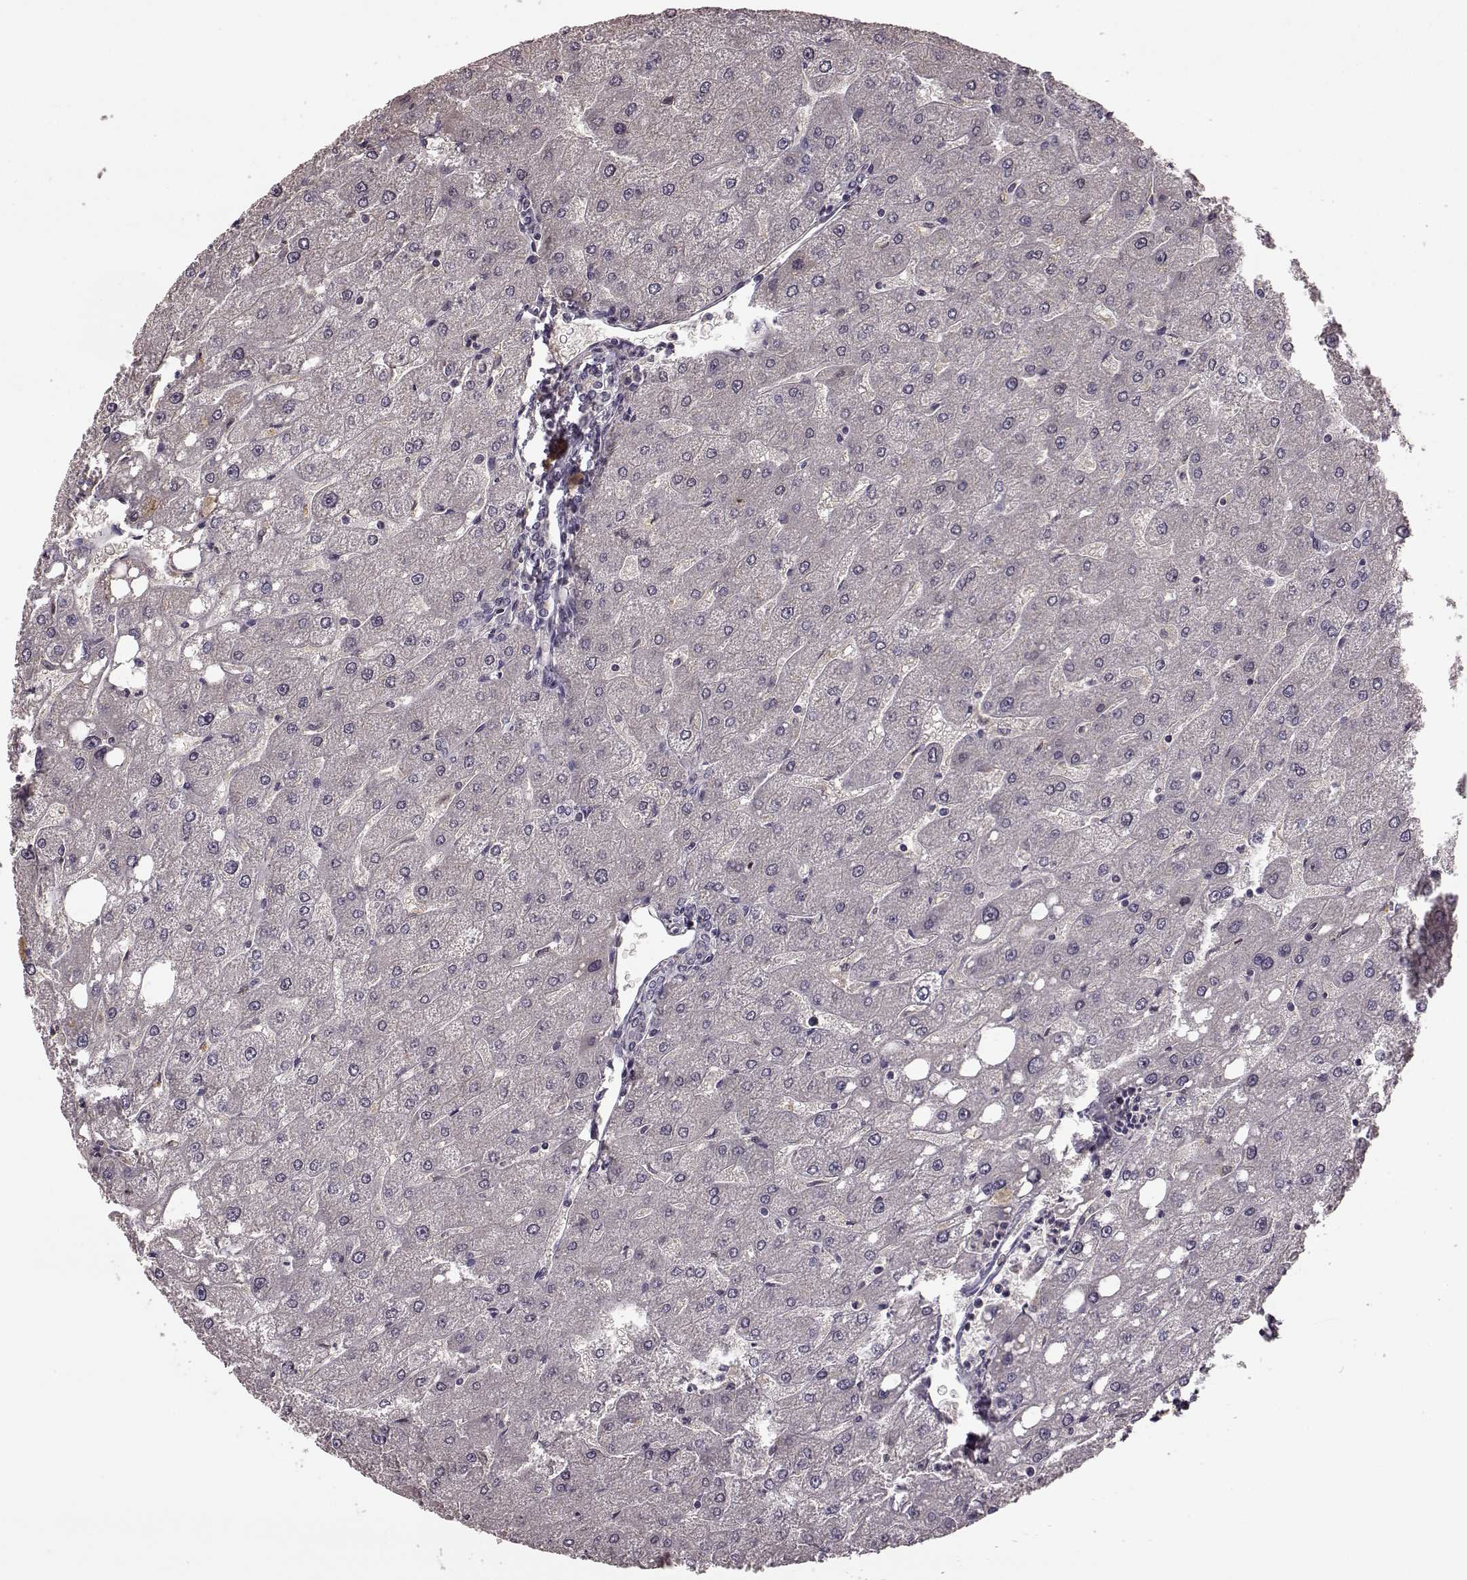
{"staining": {"intensity": "negative", "quantity": "none", "location": "none"}, "tissue": "liver", "cell_type": "Cholangiocytes", "image_type": "normal", "snomed": [{"axis": "morphology", "description": "Normal tissue, NOS"}, {"axis": "topography", "description": "Liver"}], "caption": "This is an IHC micrograph of normal liver. There is no positivity in cholangiocytes.", "gene": "NRL", "patient": {"sex": "male", "age": 67}}